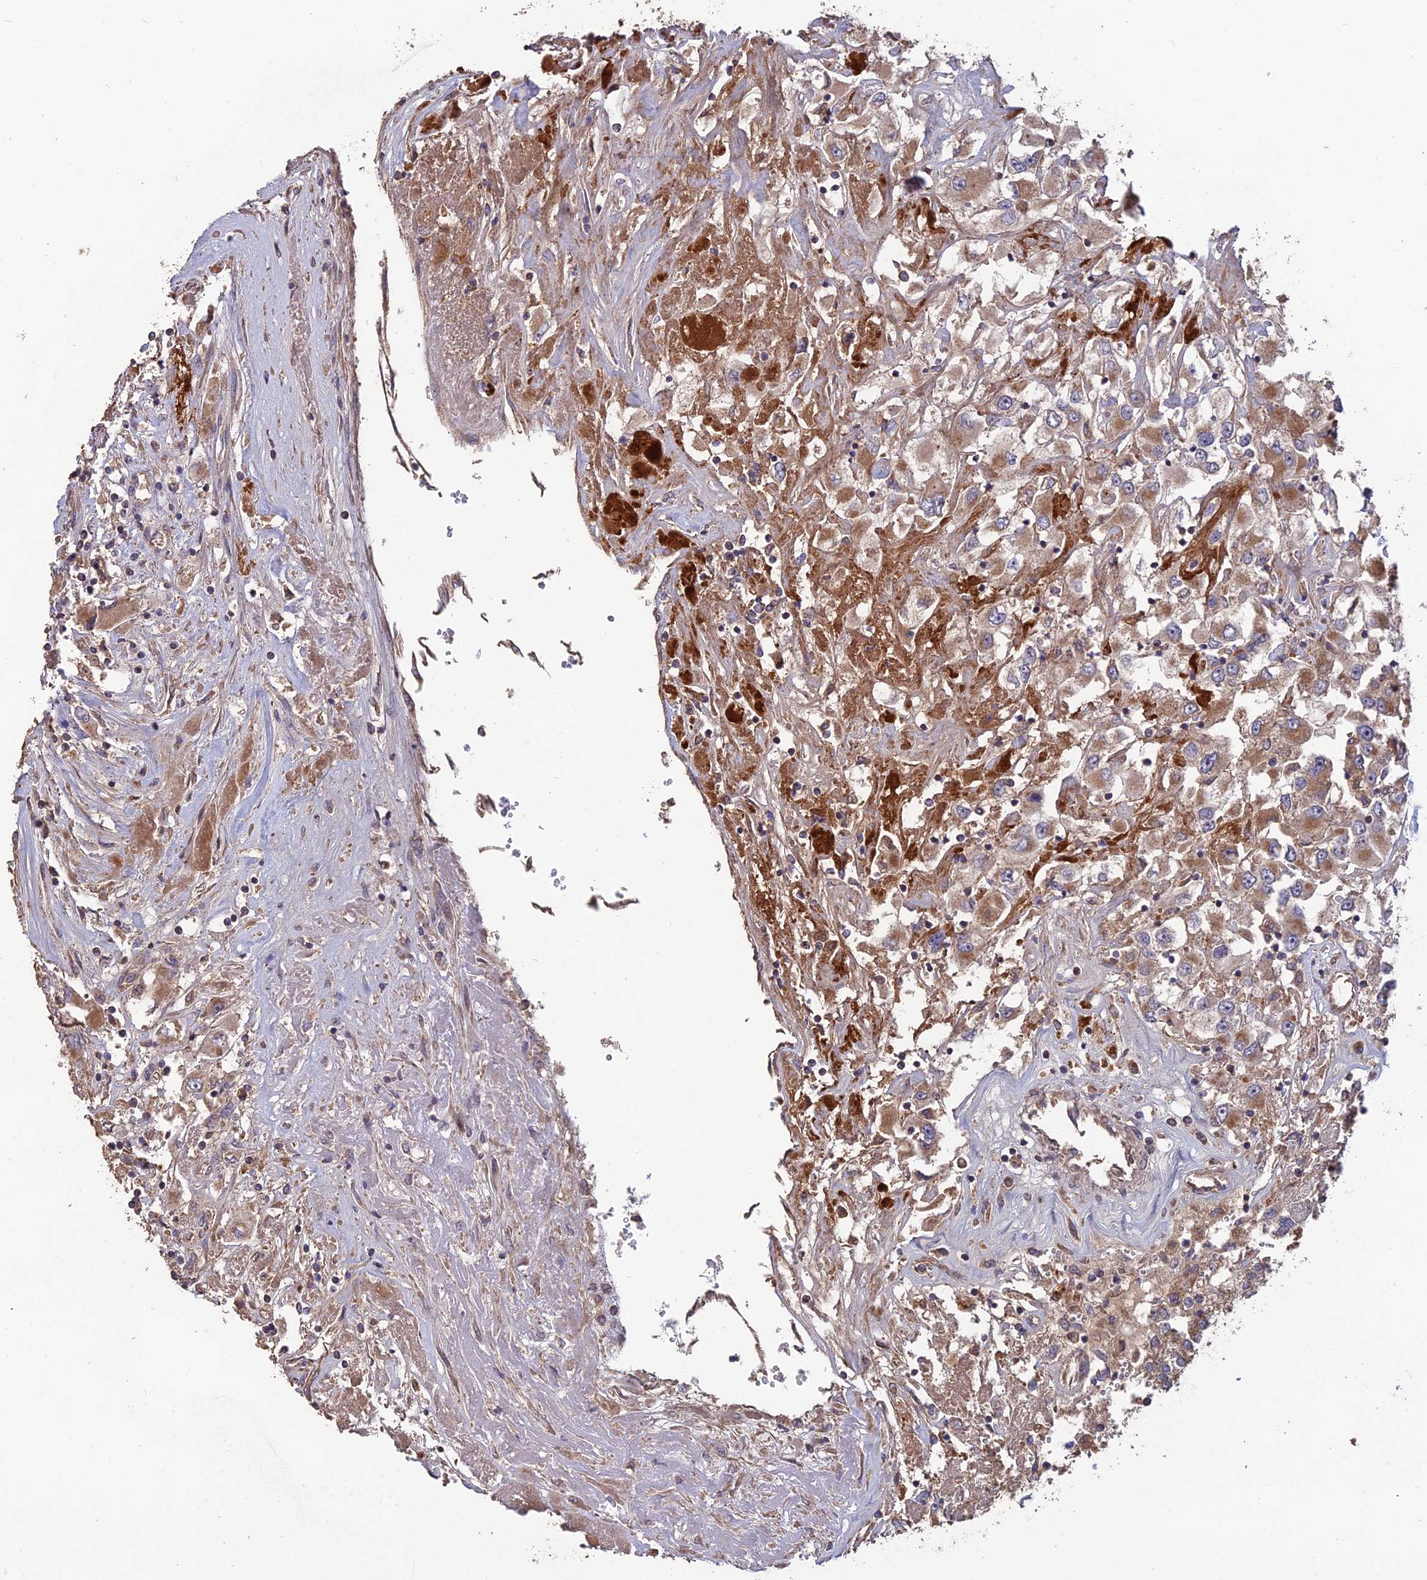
{"staining": {"intensity": "moderate", "quantity": "25%-75%", "location": "cytoplasmic/membranous"}, "tissue": "renal cancer", "cell_type": "Tumor cells", "image_type": "cancer", "snomed": [{"axis": "morphology", "description": "Adenocarcinoma, NOS"}, {"axis": "topography", "description": "Kidney"}], "caption": "High-magnification brightfield microscopy of renal cancer (adenocarcinoma) stained with DAB (brown) and counterstained with hematoxylin (blue). tumor cells exhibit moderate cytoplasmic/membranous expression is appreciated in about25%-75% of cells. The protein of interest is stained brown, and the nuclei are stained in blue (DAB (3,3'-diaminobenzidine) IHC with brightfield microscopy, high magnification).", "gene": "SHISA5", "patient": {"sex": "female", "age": 52}}